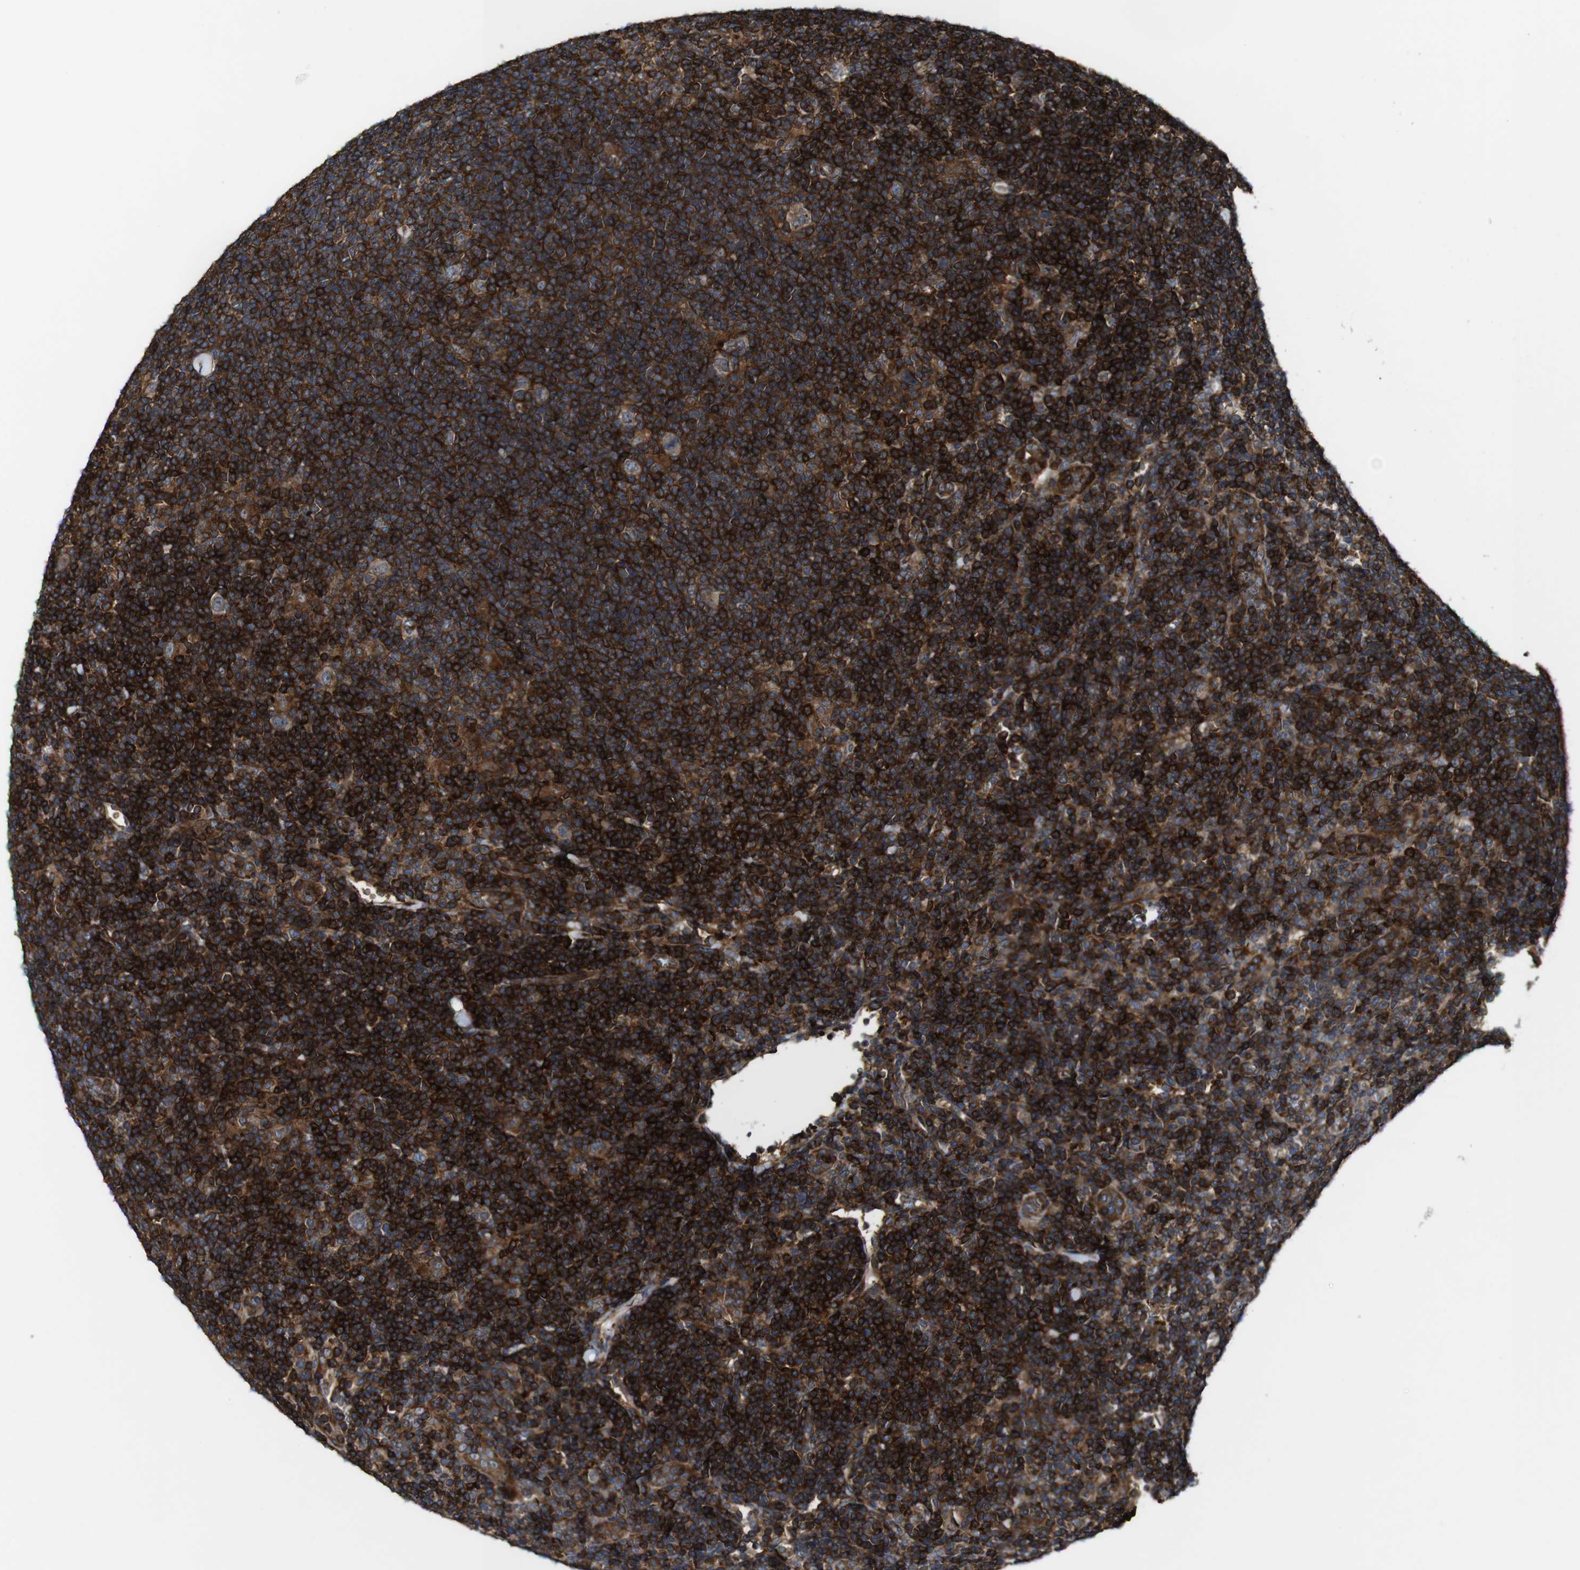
{"staining": {"intensity": "weak", "quantity": ">75%", "location": "cytoplasmic/membranous"}, "tissue": "lymphoma", "cell_type": "Tumor cells", "image_type": "cancer", "snomed": [{"axis": "morphology", "description": "Hodgkin's disease, NOS"}, {"axis": "topography", "description": "Lymph node"}], "caption": "IHC of human lymphoma exhibits low levels of weak cytoplasmic/membranous staining in approximately >75% of tumor cells.", "gene": "TNIK", "patient": {"sex": "female", "age": 57}}